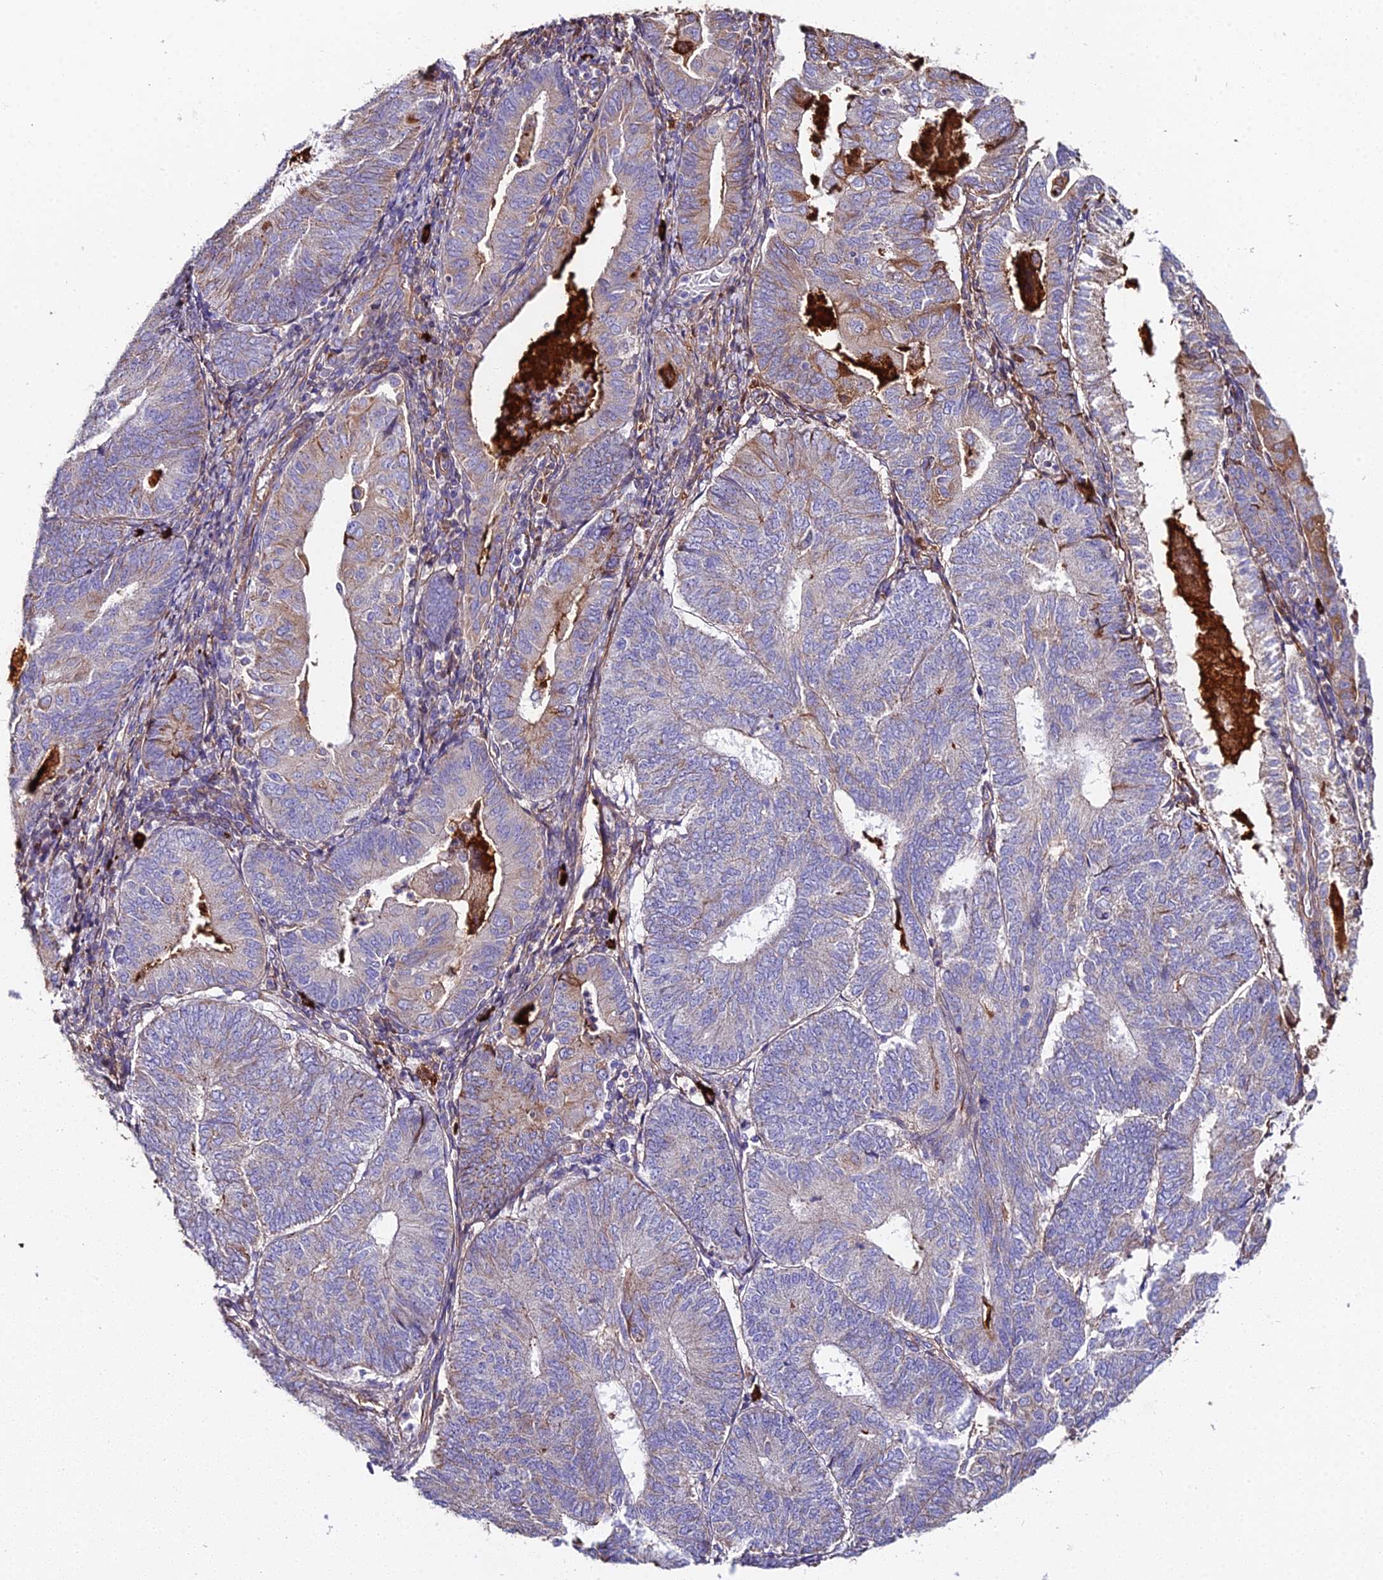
{"staining": {"intensity": "moderate", "quantity": "<25%", "location": "cytoplasmic/membranous"}, "tissue": "endometrial cancer", "cell_type": "Tumor cells", "image_type": "cancer", "snomed": [{"axis": "morphology", "description": "Adenocarcinoma, NOS"}, {"axis": "topography", "description": "Endometrium"}], "caption": "Protein expression analysis of human endometrial cancer (adenocarcinoma) reveals moderate cytoplasmic/membranous staining in approximately <25% of tumor cells.", "gene": "BEX4", "patient": {"sex": "female", "age": 81}}